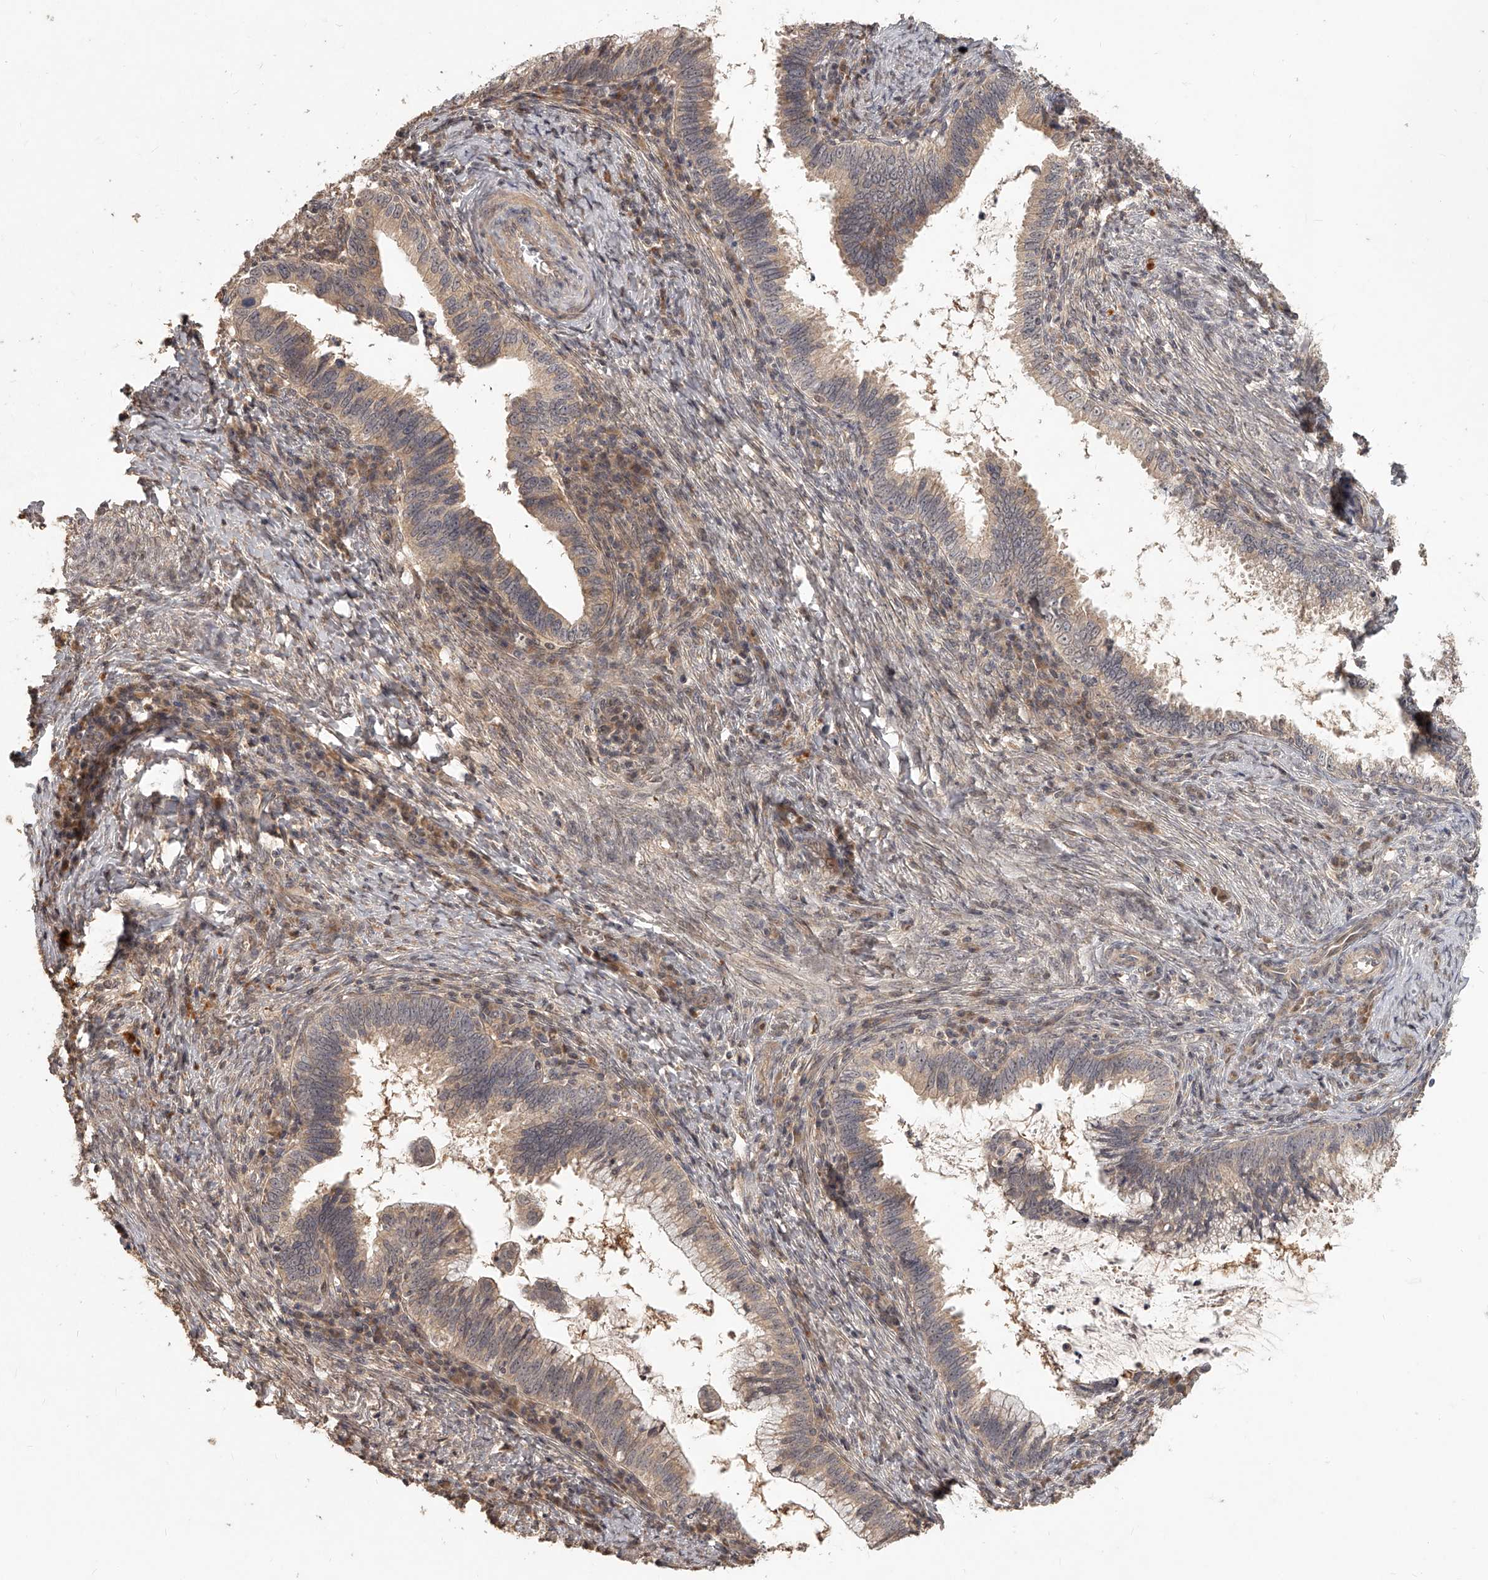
{"staining": {"intensity": "weak", "quantity": ">75%", "location": "cytoplasmic/membranous"}, "tissue": "cervical cancer", "cell_type": "Tumor cells", "image_type": "cancer", "snomed": [{"axis": "morphology", "description": "Adenocarcinoma, NOS"}, {"axis": "topography", "description": "Cervix"}], "caption": "Weak cytoplasmic/membranous staining is appreciated in approximately >75% of tumor cells in cervical cancer.", "gene": "SLC37A1", "patient": {"sex": "female", "age": 36}}